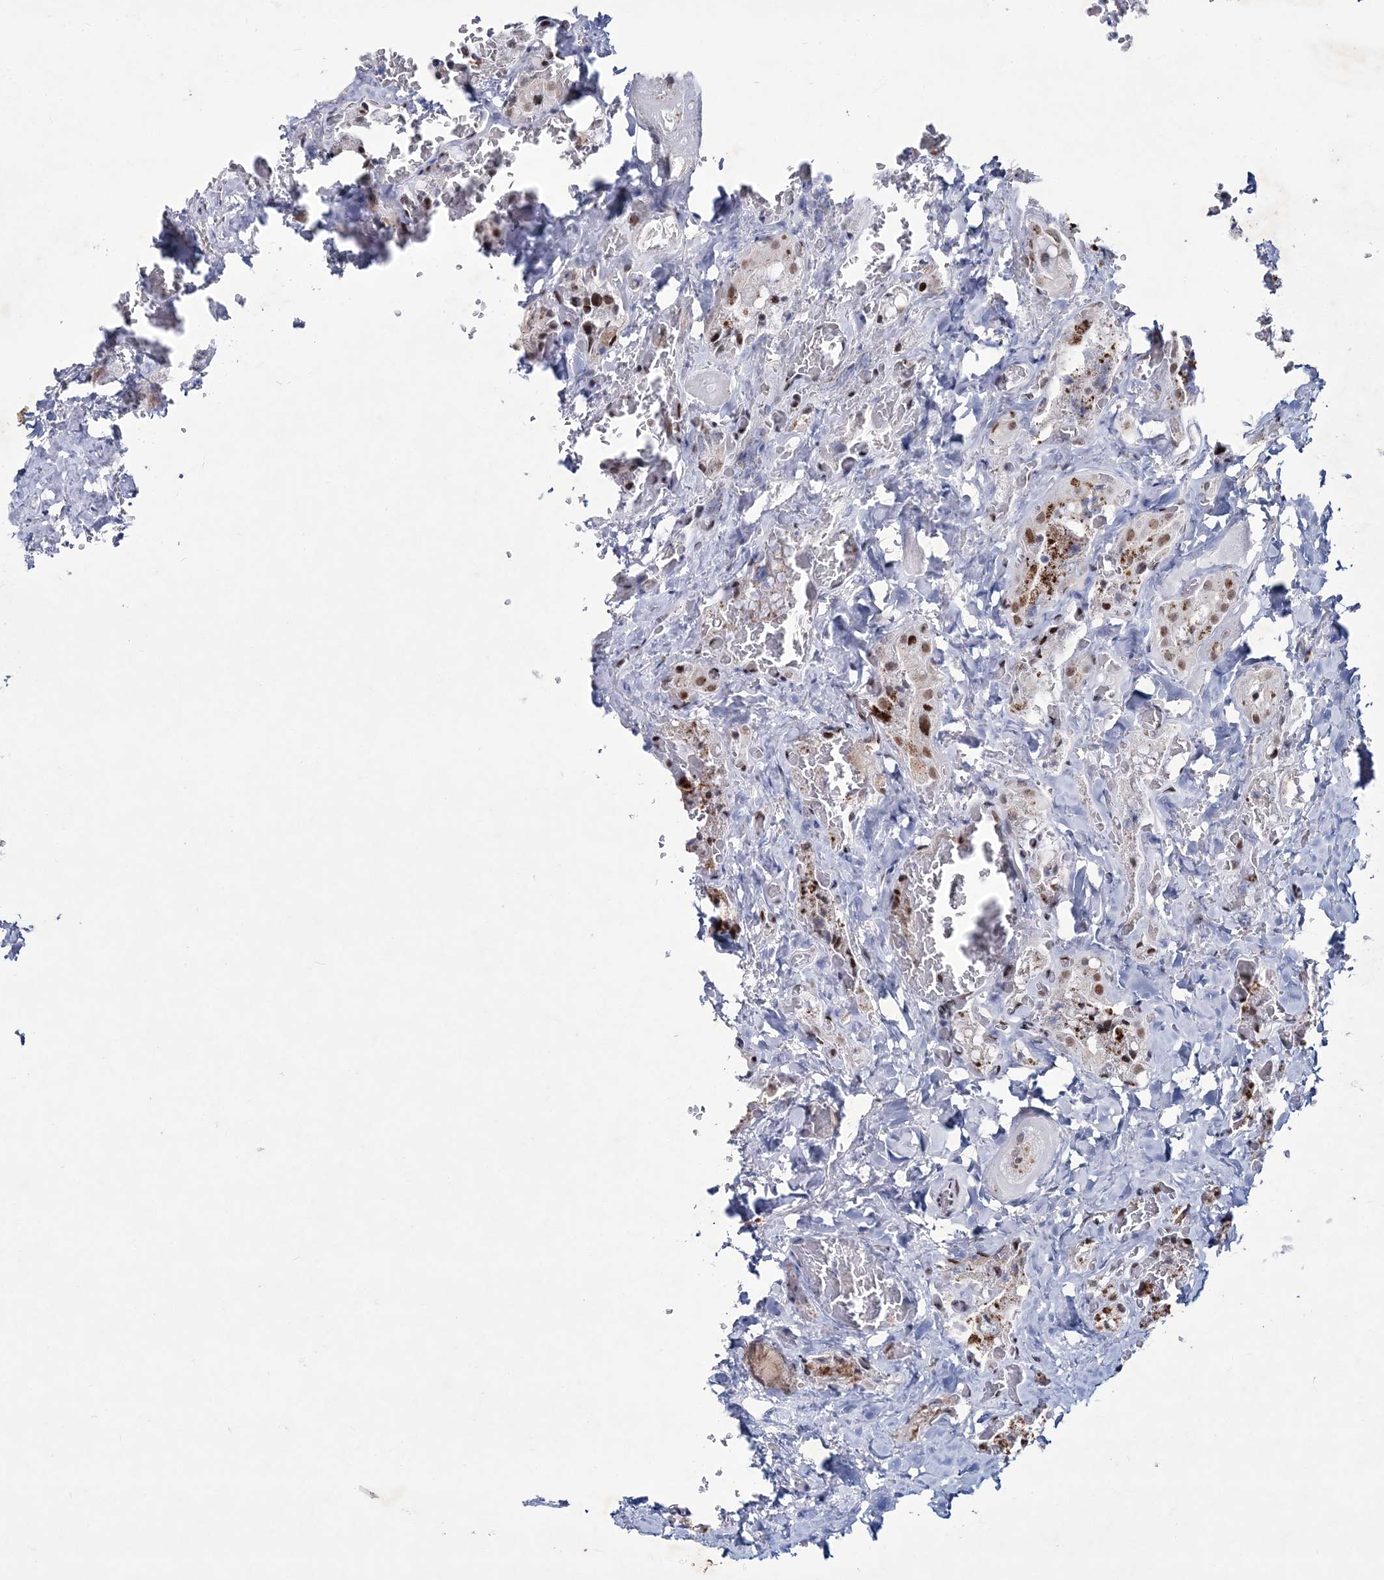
{"staining": {"intensity": "weak", "quantity": ">75%", "location": "nuclear"}, "tissue": "parathyroid gland", "cell_type": "Glandular cells", "image_type": "normal", "snomed": [{"axis": "morphology", "description": "Normal tissue, NOS"}, {"axis": "morphology", "description": "Atrophy, NOS"}, {"axis": "topography", "description": "Parathyroid gland"}], "caption": "Immunohistochemistry photomicrograph of normal parathyroid gland: human parathyroid gland stained using IHC reveals low levels of weak protein expression localized specifically in the nuclear of glandular cells, appearing as a nuclear brown color.", "gene": "LRRFIP2", "patient": {"sex": "female", "age": 54}}